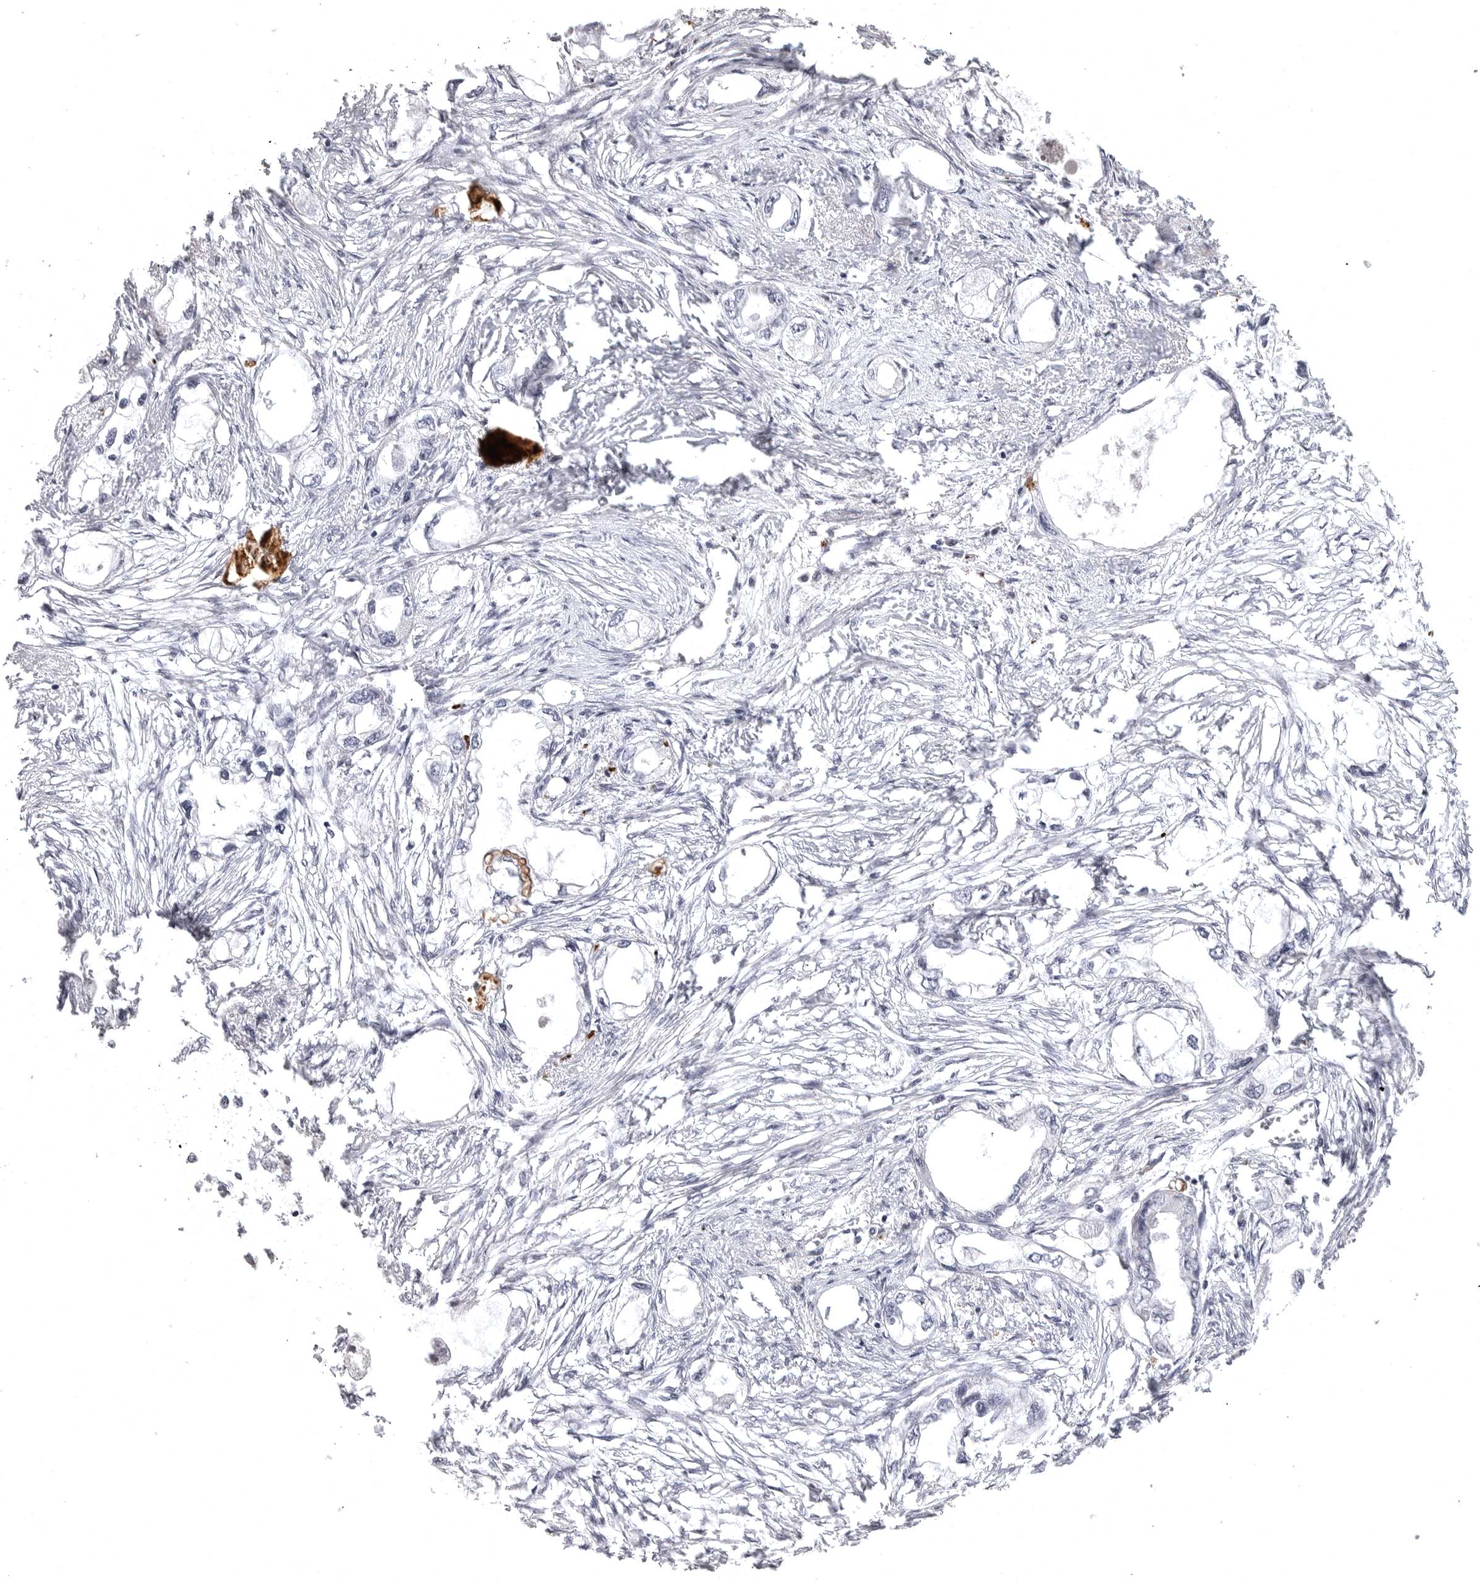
{"staining": {"intensity": "negative", "quantity": "none", "location": "none"}, "tissue": "endometrial cancer", "cell_type": "Tumor cells", "image_type": "cancer", "snomed": [{"axis": "morphology", "description": "Adenocarcinoma, NOS"}, {"axis": "morphology", "description": "Adenocarcinoma, metastatic, NOS"}, {"axis": "topography", "description": "Adipose tissue"}, {"axis": "topography", "description": "Endometrium"}], "caption": "Tumor cells show no significant positivity in metastatic adenocarcinoma (endometrial). (Stains: DAB IHC with hematoxylin counter stain, Microscopy: brightfield microscopy at high magnification).", "gene": "CD300LD", "patient": {"sex": "female", "age": 67}}